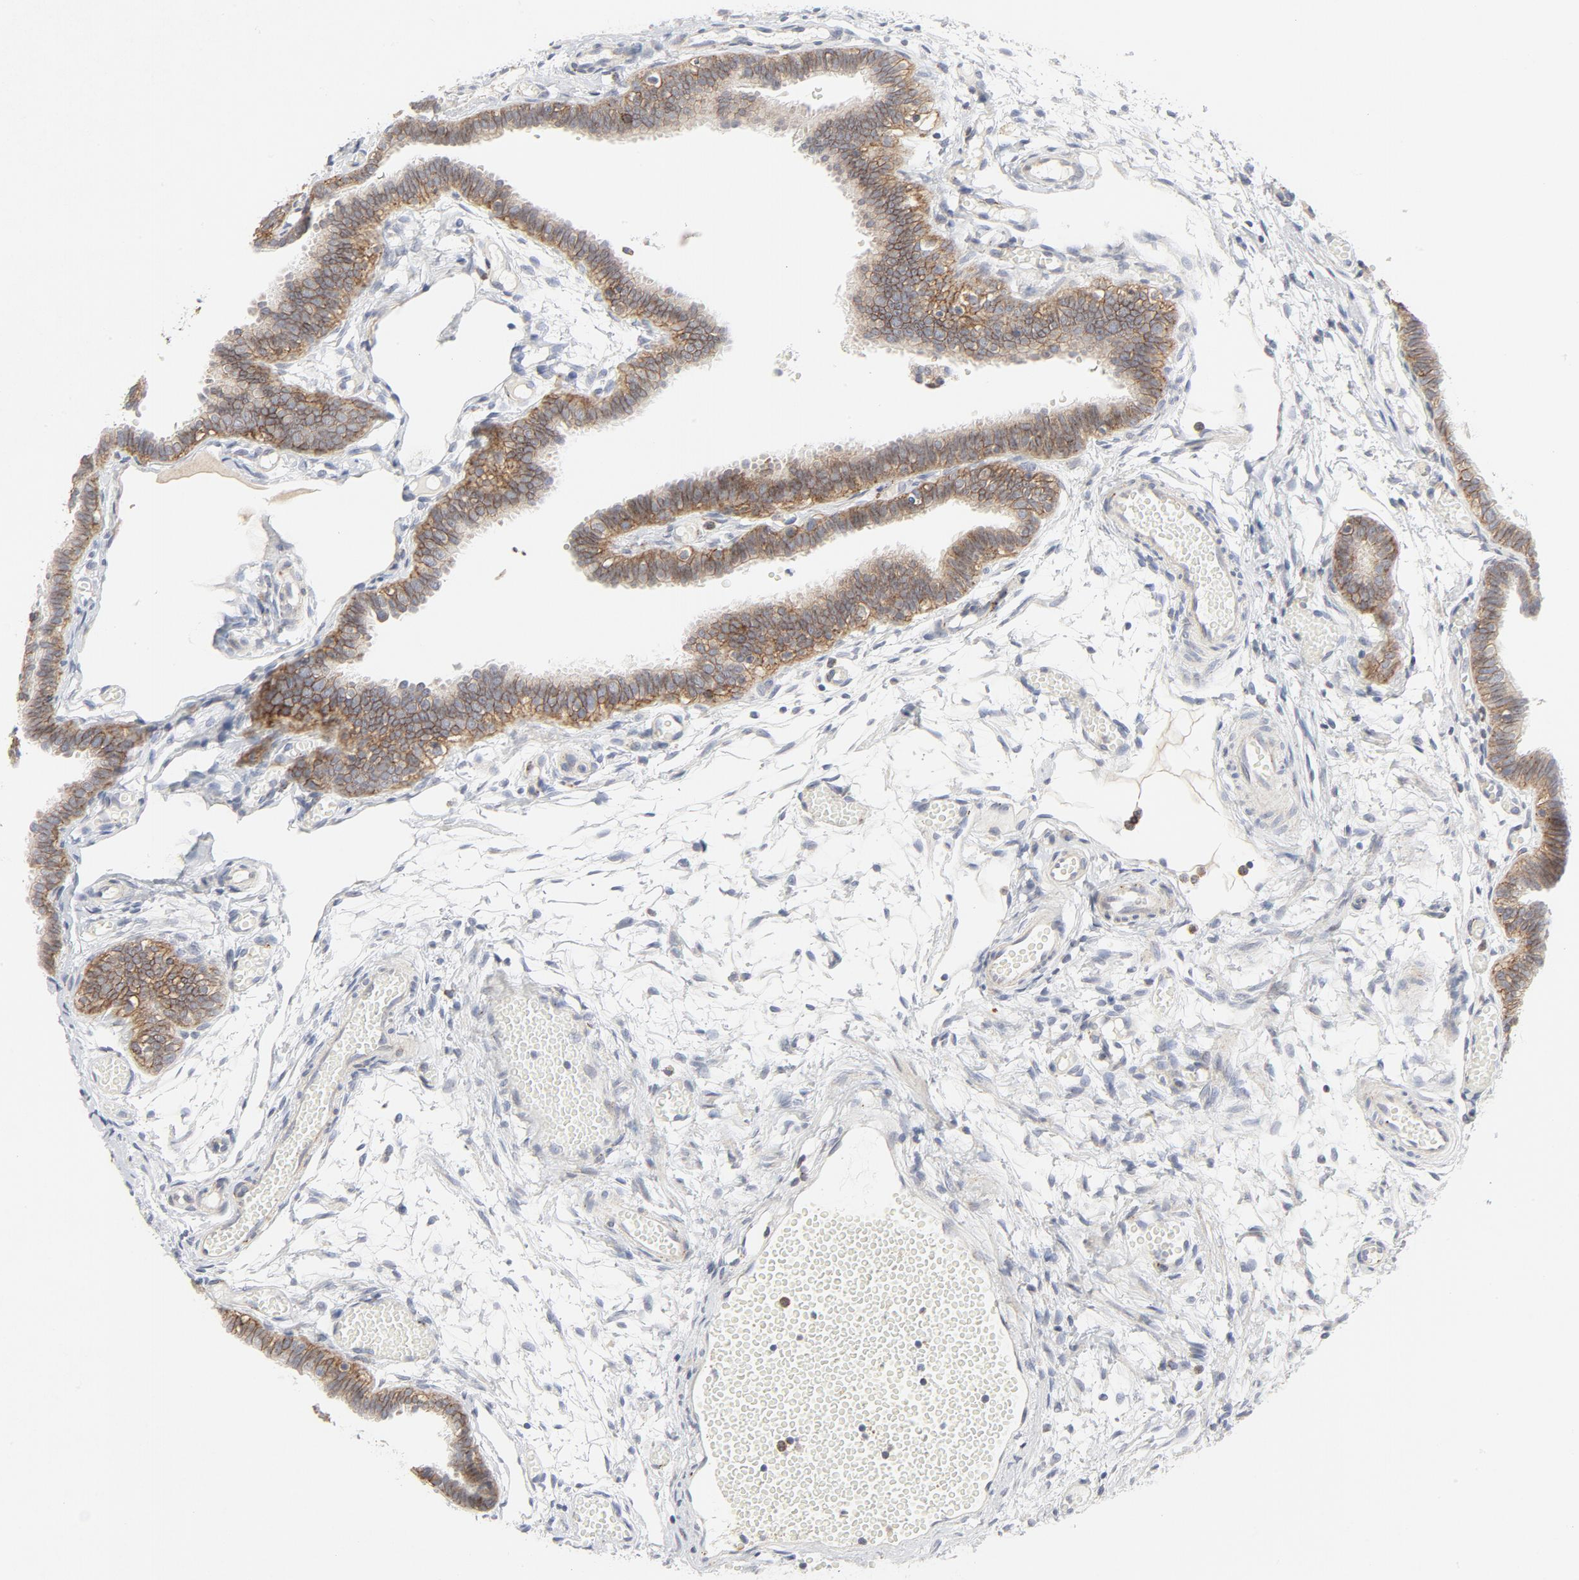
{"staining": {"intensity": "moderate", "quantity": ">75%", "location": "cytoplasmic/membranous"}, "tissue": "fallopian tube", "cell_type": "Glandular cells", "image_type": "normal", "snomed": [{"axis": "morphology", "description": "Normal tissue, NOS"}, {"axis": "topography", "description": "Fallopian tube"}], "caption": "The photomicrograph shows immunohistochemical staining of normal fallopian tube. There is moderate cytoplasmic/membranous expression is seen in approximately >75% of glandular cells.", "gene": "LRP6", "patient": {"sex": "female", "age": 29}}